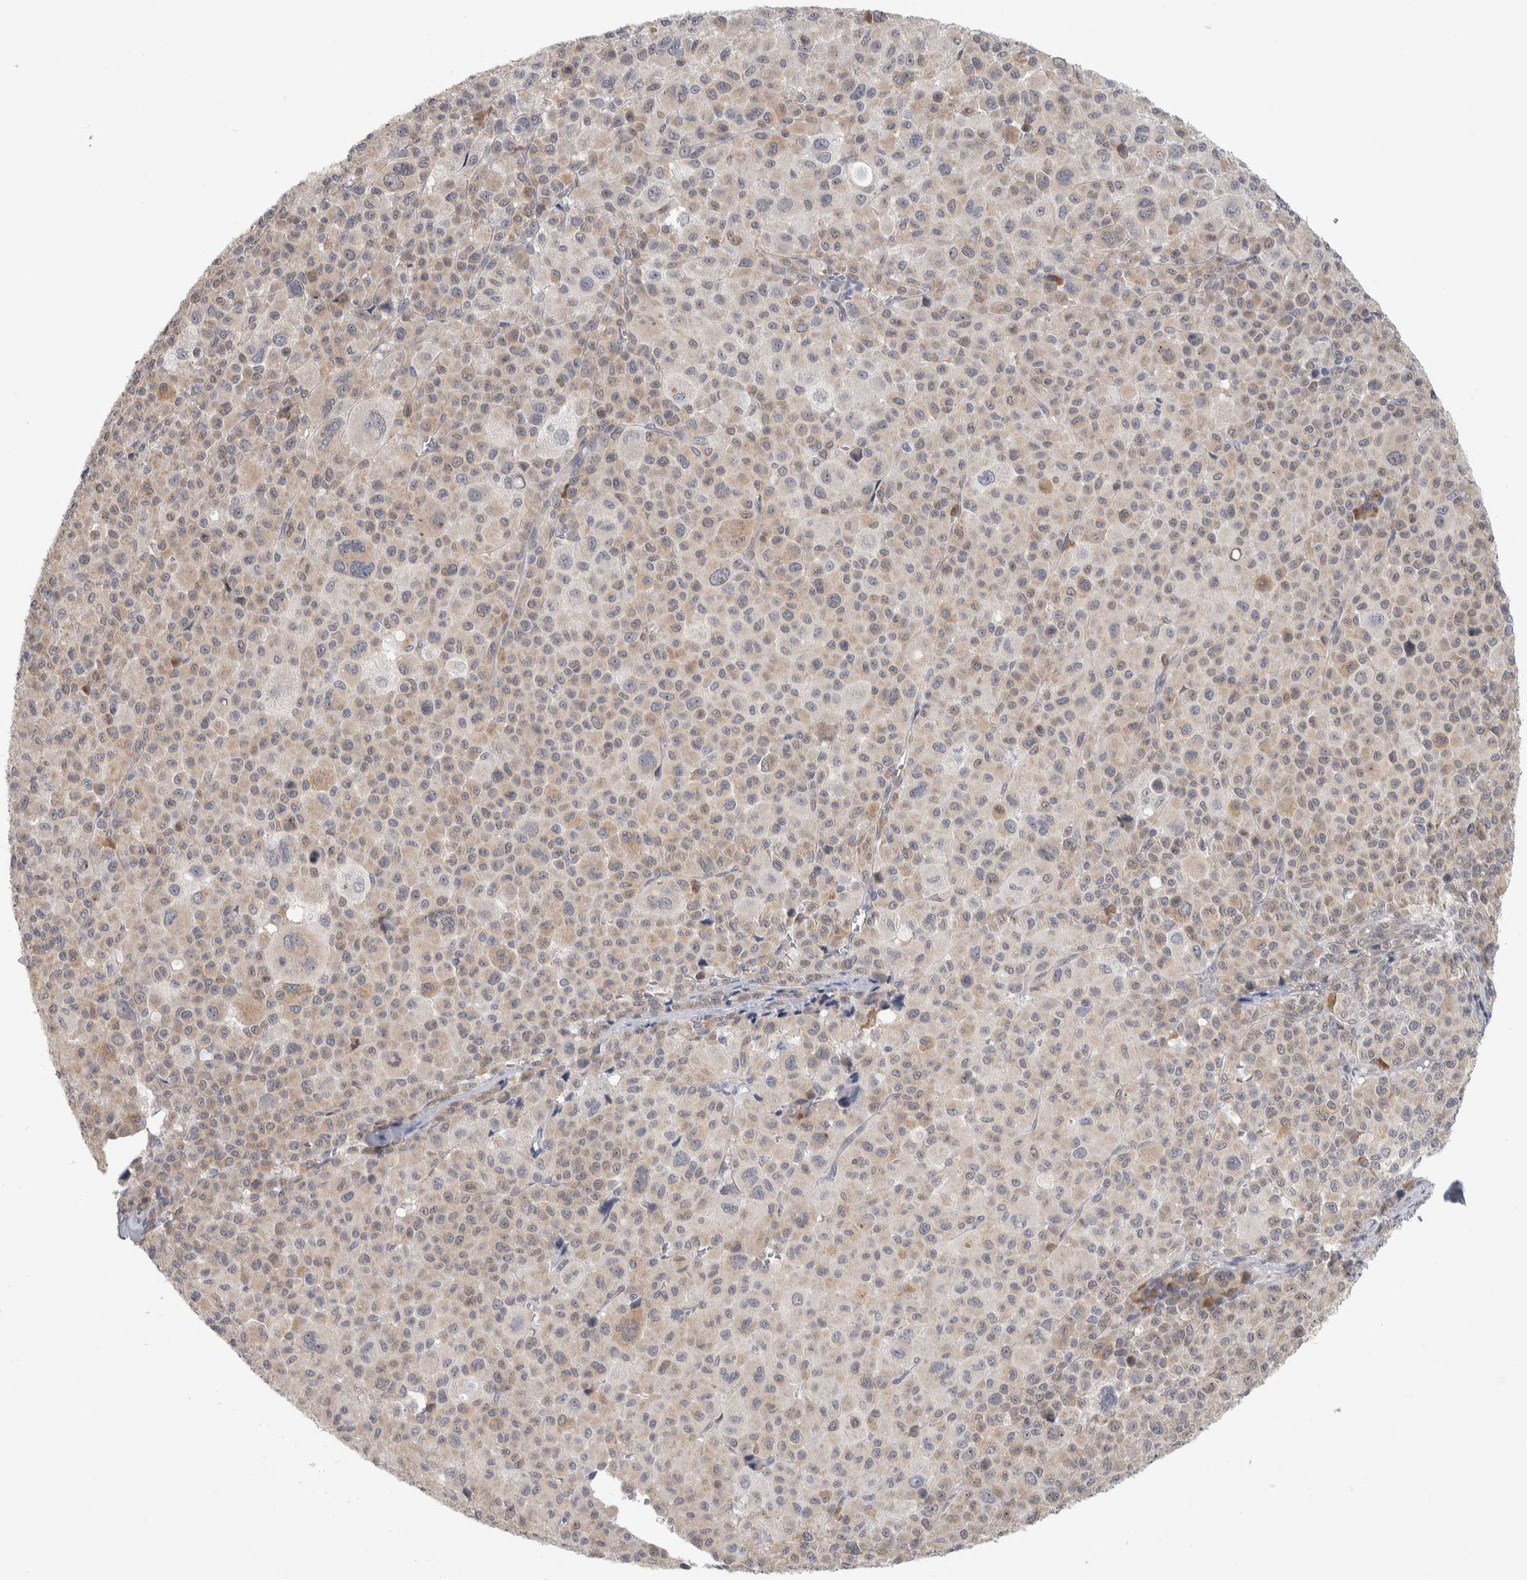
{"staining": {"intensity": "weak", "quantity": "25%-75%", "location": "cytoplasmic/membranous"}, "tissue": "melanoma", "cell_type": "Tumor cells", "image_type": "cancer", "snomed": [{"axis": "morphology", "description": "Malignant melanoma, Metastatic site"}, {"axis": "topography", "description": "Skin"}], "caption": "Protein staining by immunohistochemistry (IHC) exhibits weak cytoplasmic/membranous positivity in about 25%-75% of tumor cells in melanoma. (brown staining indicates protein expression, while blue staining denotes nuclei).", "gene": "TMEM242", "patient": {"sex": "female", "age": 74}}